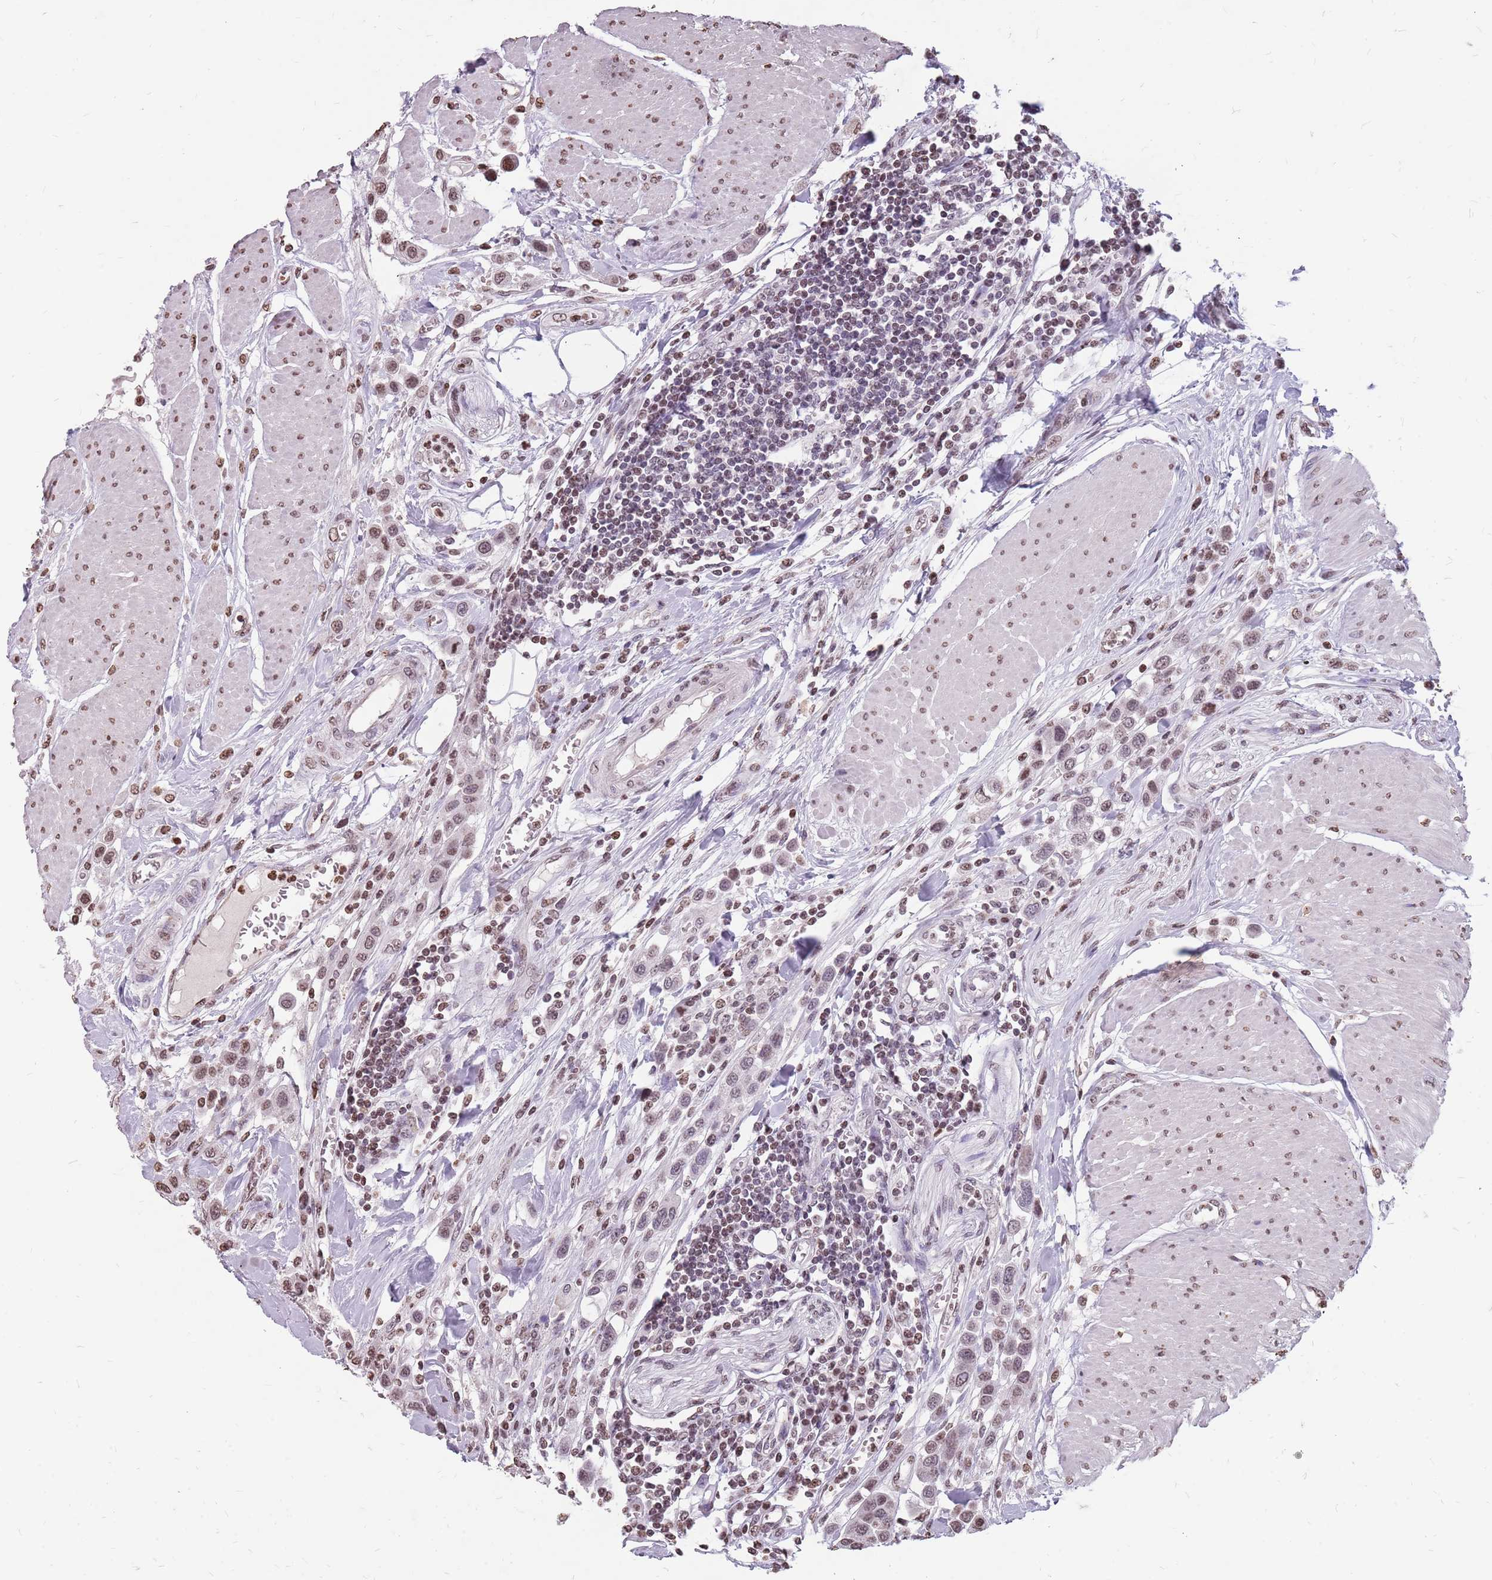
{"staining": {"intensity": "moderate", "quantity": "25%-75%", "location": "nuclear"}, "tissue": "urothelial cancer", "cell_type": "Tumor cells", "image_type": "cancer", "snomed": [{"axis": "morphology", "description": "Urothelial carcinoma, High grade"}, {"axis": "topography", "description": "Urinary bladder"}], "caption": "Immunohistochemical staining of urothelial carcinoma (high-grade) exhibits medium levels of moderate nuclear protein positivity in about 25%-75% of tumor cells.", "gene": "NEK6", "patient": {"sex": "male", "age": 50}}